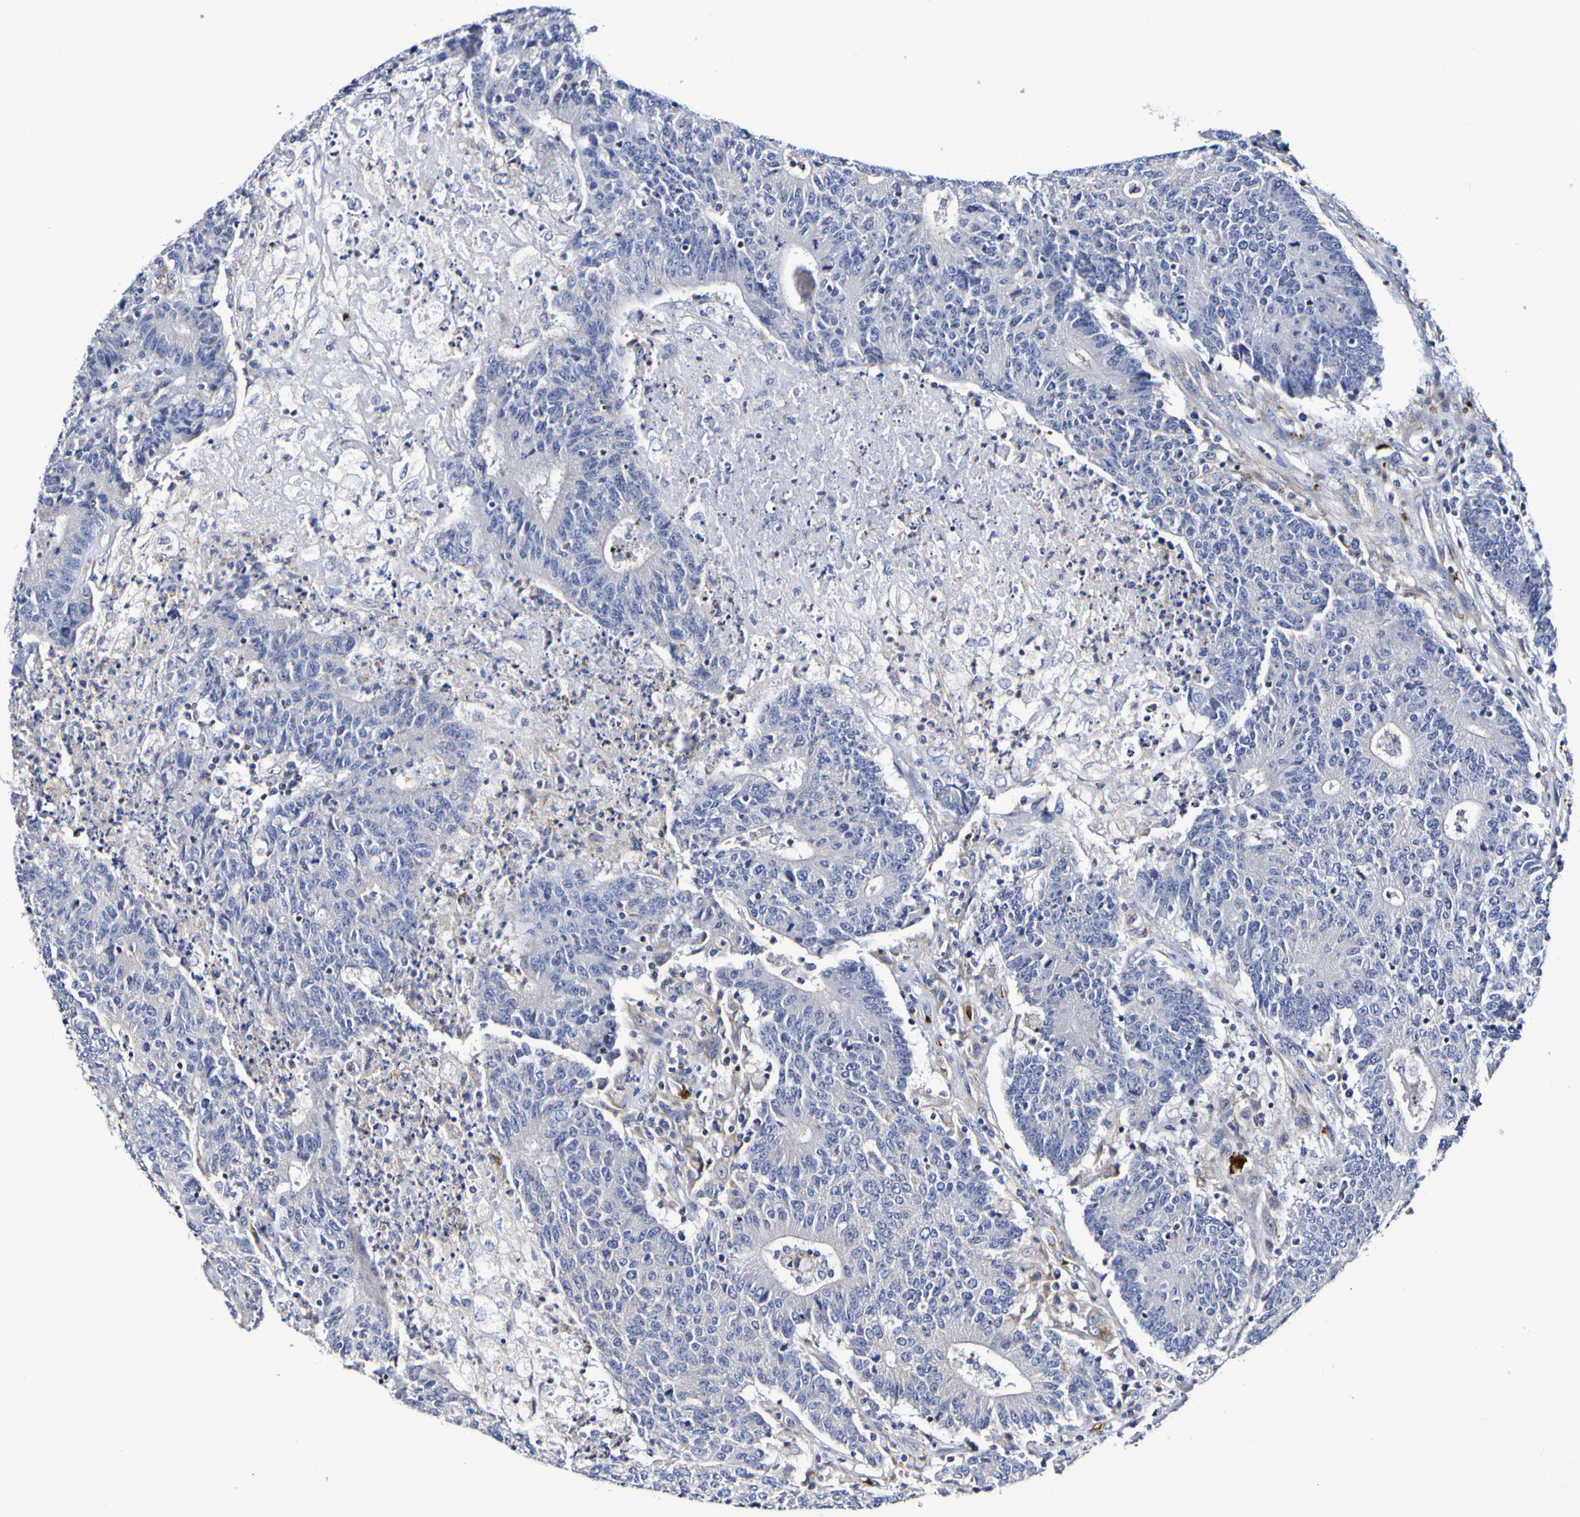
{"staining": {"intensity": "negative", "quantity": "none", "location": "none"}, "tissue": "colorectal cancer", "cell_type": "Tumor cells", "image_type": "cancer", "snomed": [{"axis": "morphology", "description": "Normal tissue, NOS"}, {"axis": "morphology", "description": "Adenocarcinoma, NOS"}, {"axis": "topography", "description": "Colon"}], "caption": "Protein analysis of colorectal adenocarcinoma displays no significant staining in tumor cells.", "gene": "WNT4", "patient": {"sex": "female", "age": 75}}